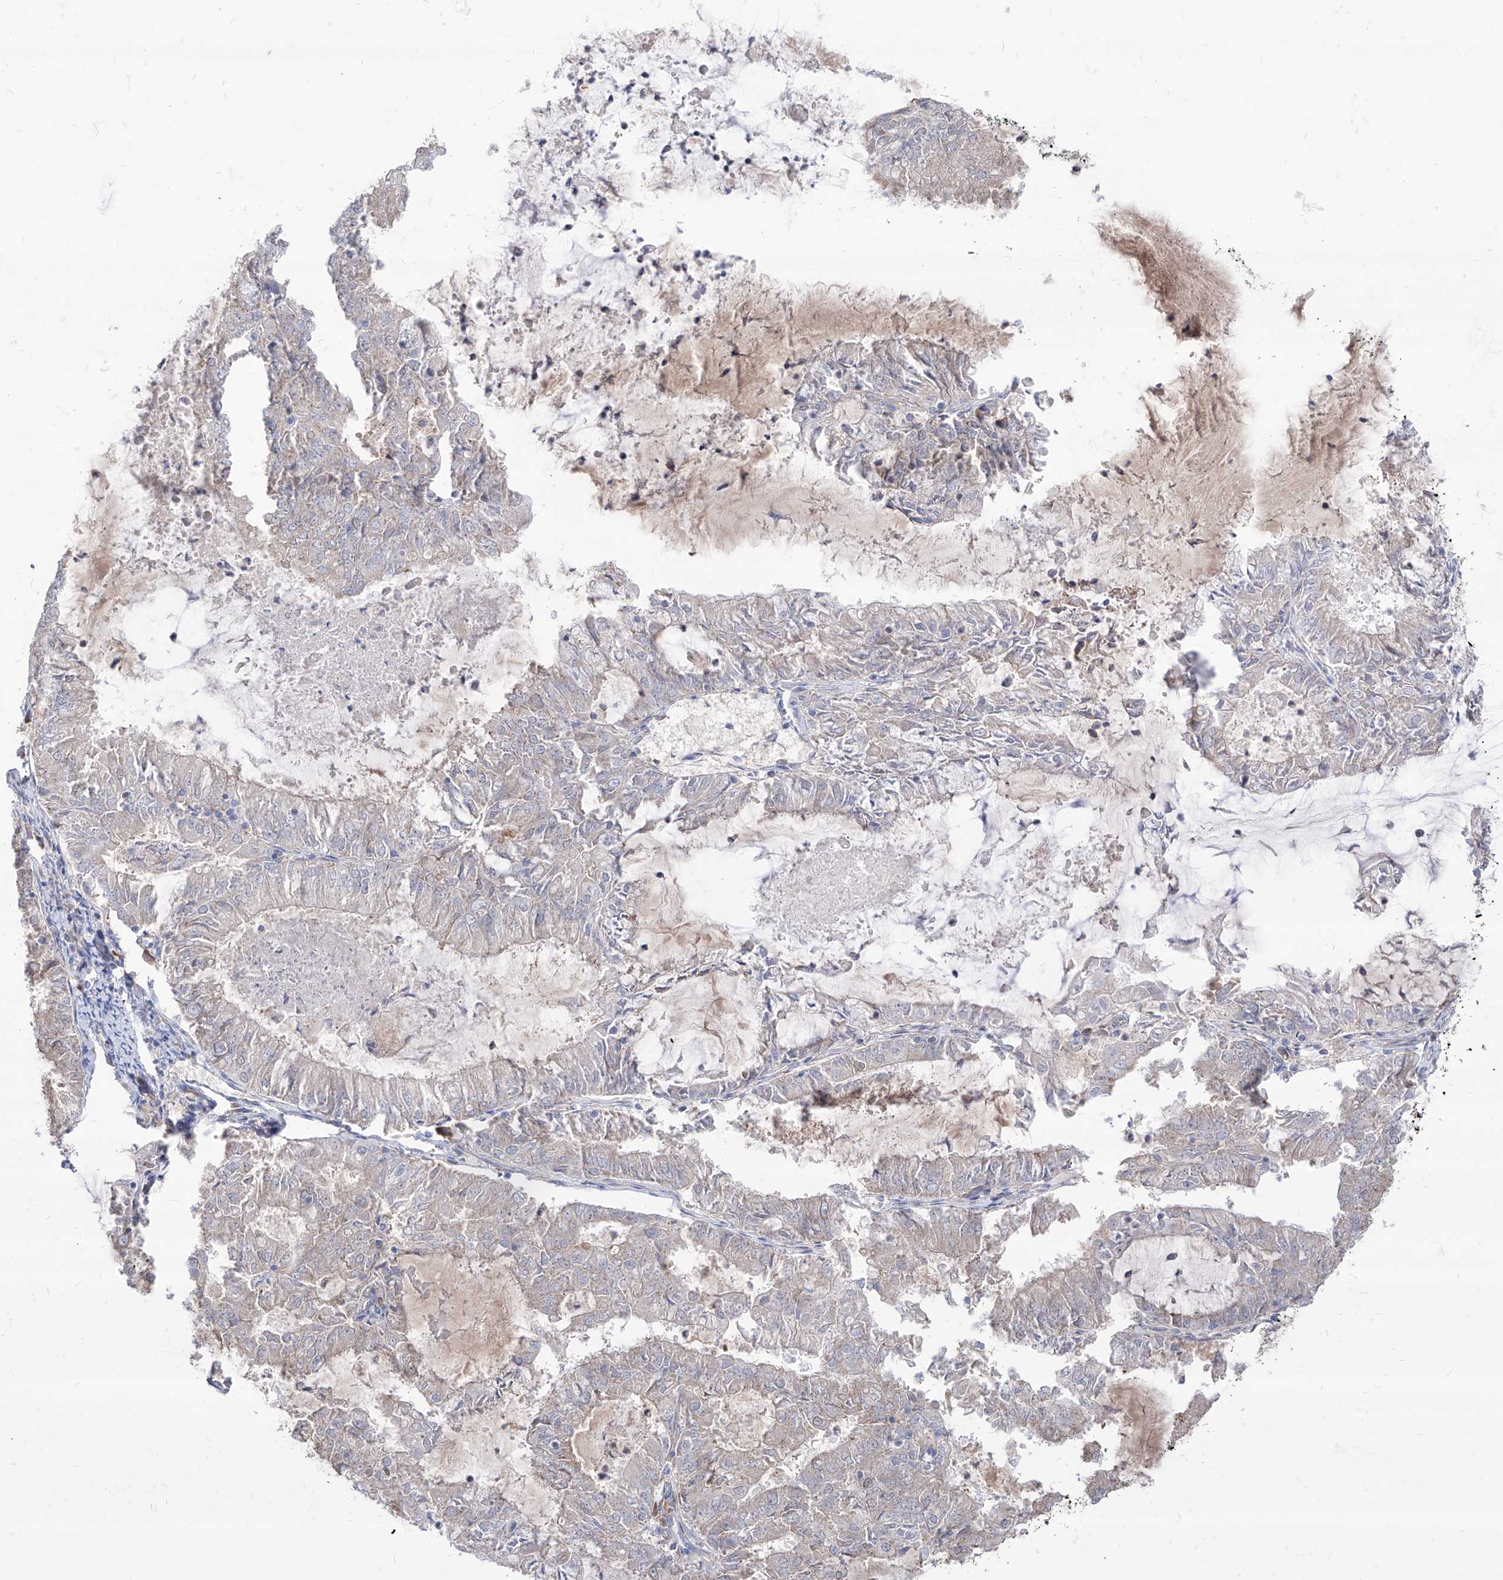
{"staining": {"intensity": "negative", "quantity": "none", "location": "none"}, "tissue": "endometrial cancer", "cell_type": "Tumor cells", "image_type": "cancer", "snomed": [{"axis": "morphology", "description": "Adenocarcinoma, NOS"}, {"axis": "topography", "description": "Endometrium"}], "caption": "Adenocarcinoma (endometrial) stained for a protein using immunohistochemistry (IHC) shows no positivity tumor cells.", "gene": "BROX", "patient": {"sex": "female", "age": 57}}